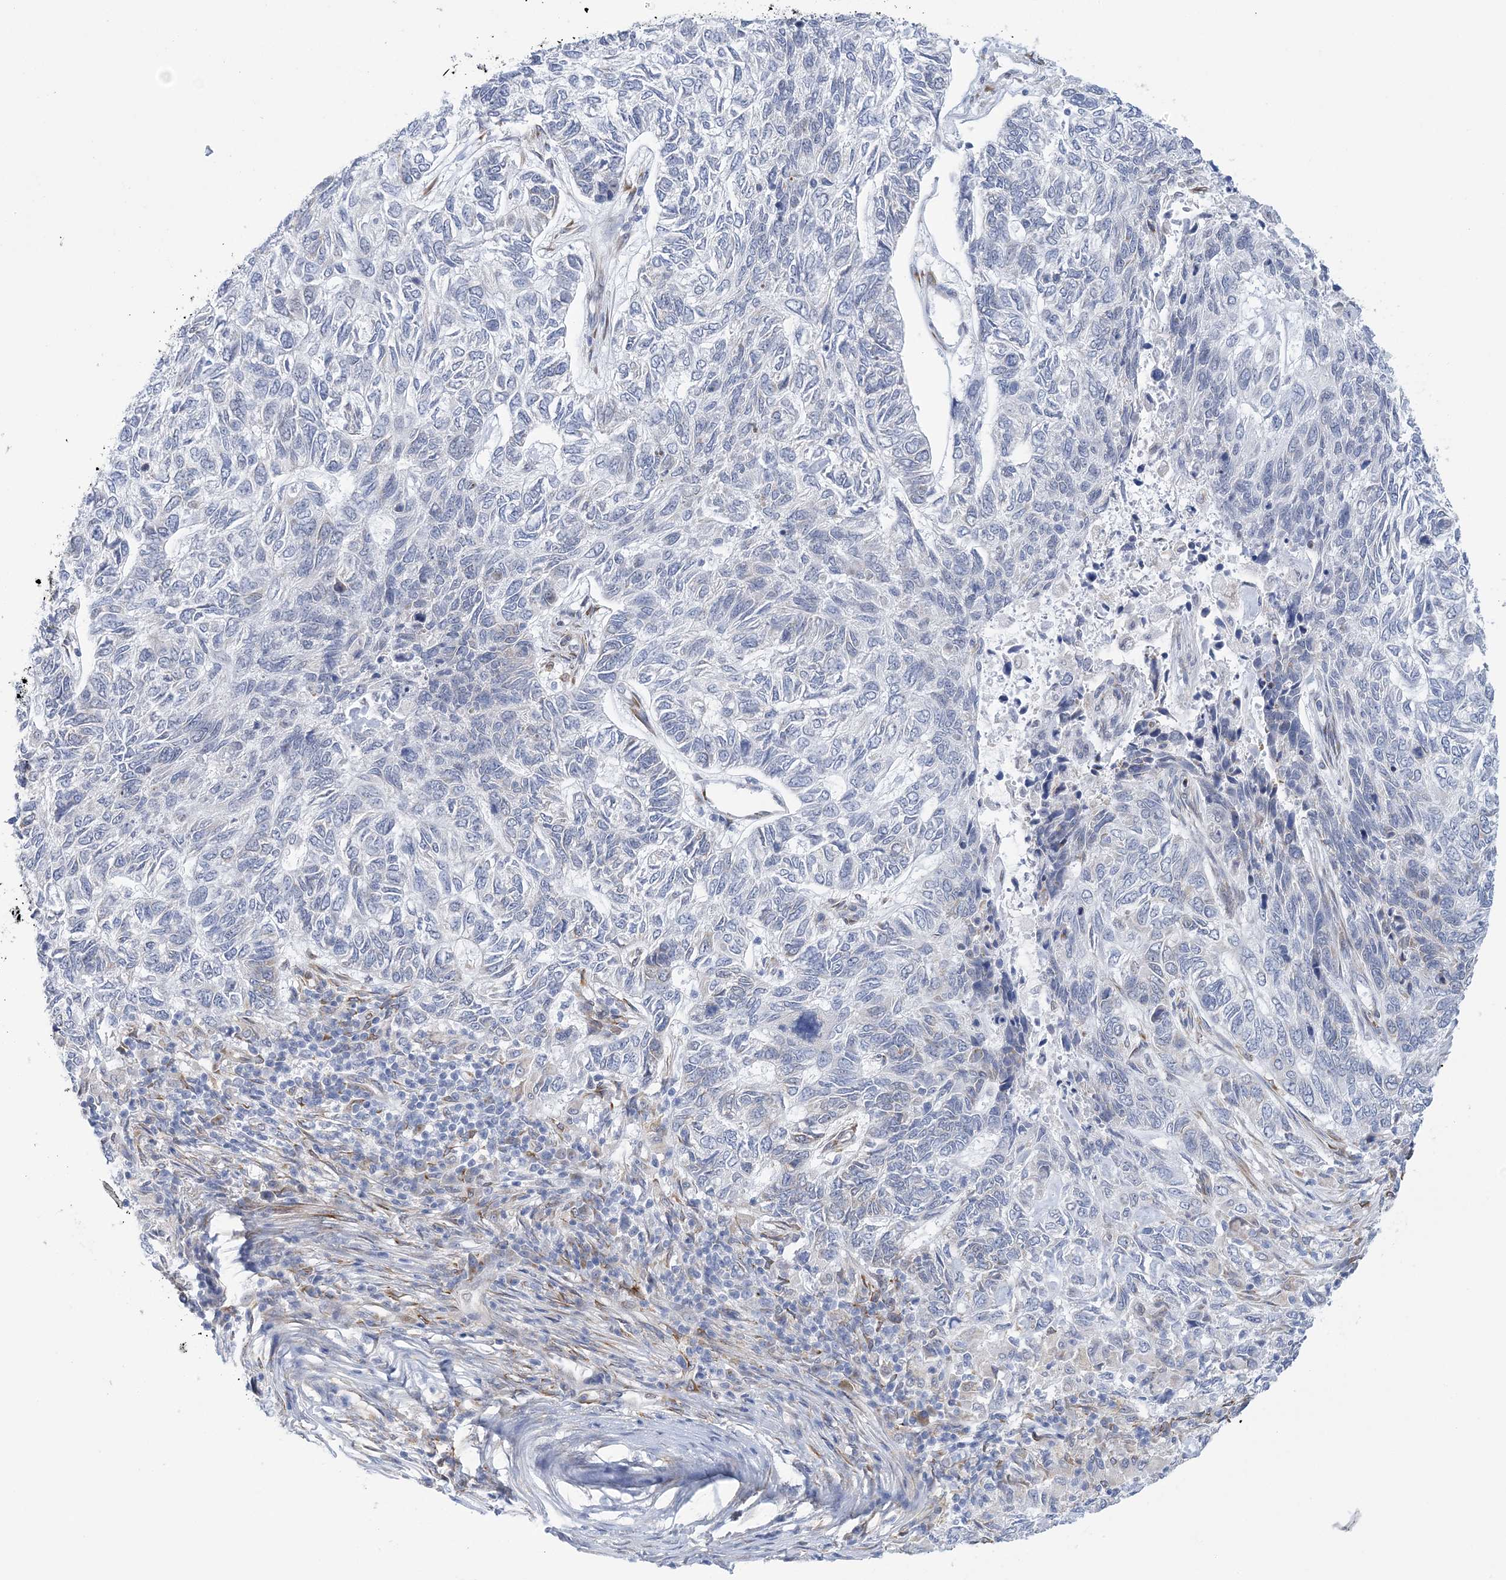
{"staining": {"intensity": "negative", "quantity": "none", "location": "none"}, "tissue": "skin cancer", "cell_type": "Tumor cells", "image_type": "cancer", "snomed": [{"axis": "morphology", "description": "Basal cell carcinoma"}, {"axis": "topography", "description": "Skin"}], "caption": "The image exhibits no significant expression in tumor cells of skin cancer.", "gene": "PLEKHG4B", "patient": {"sex": "female", "age": 65}}